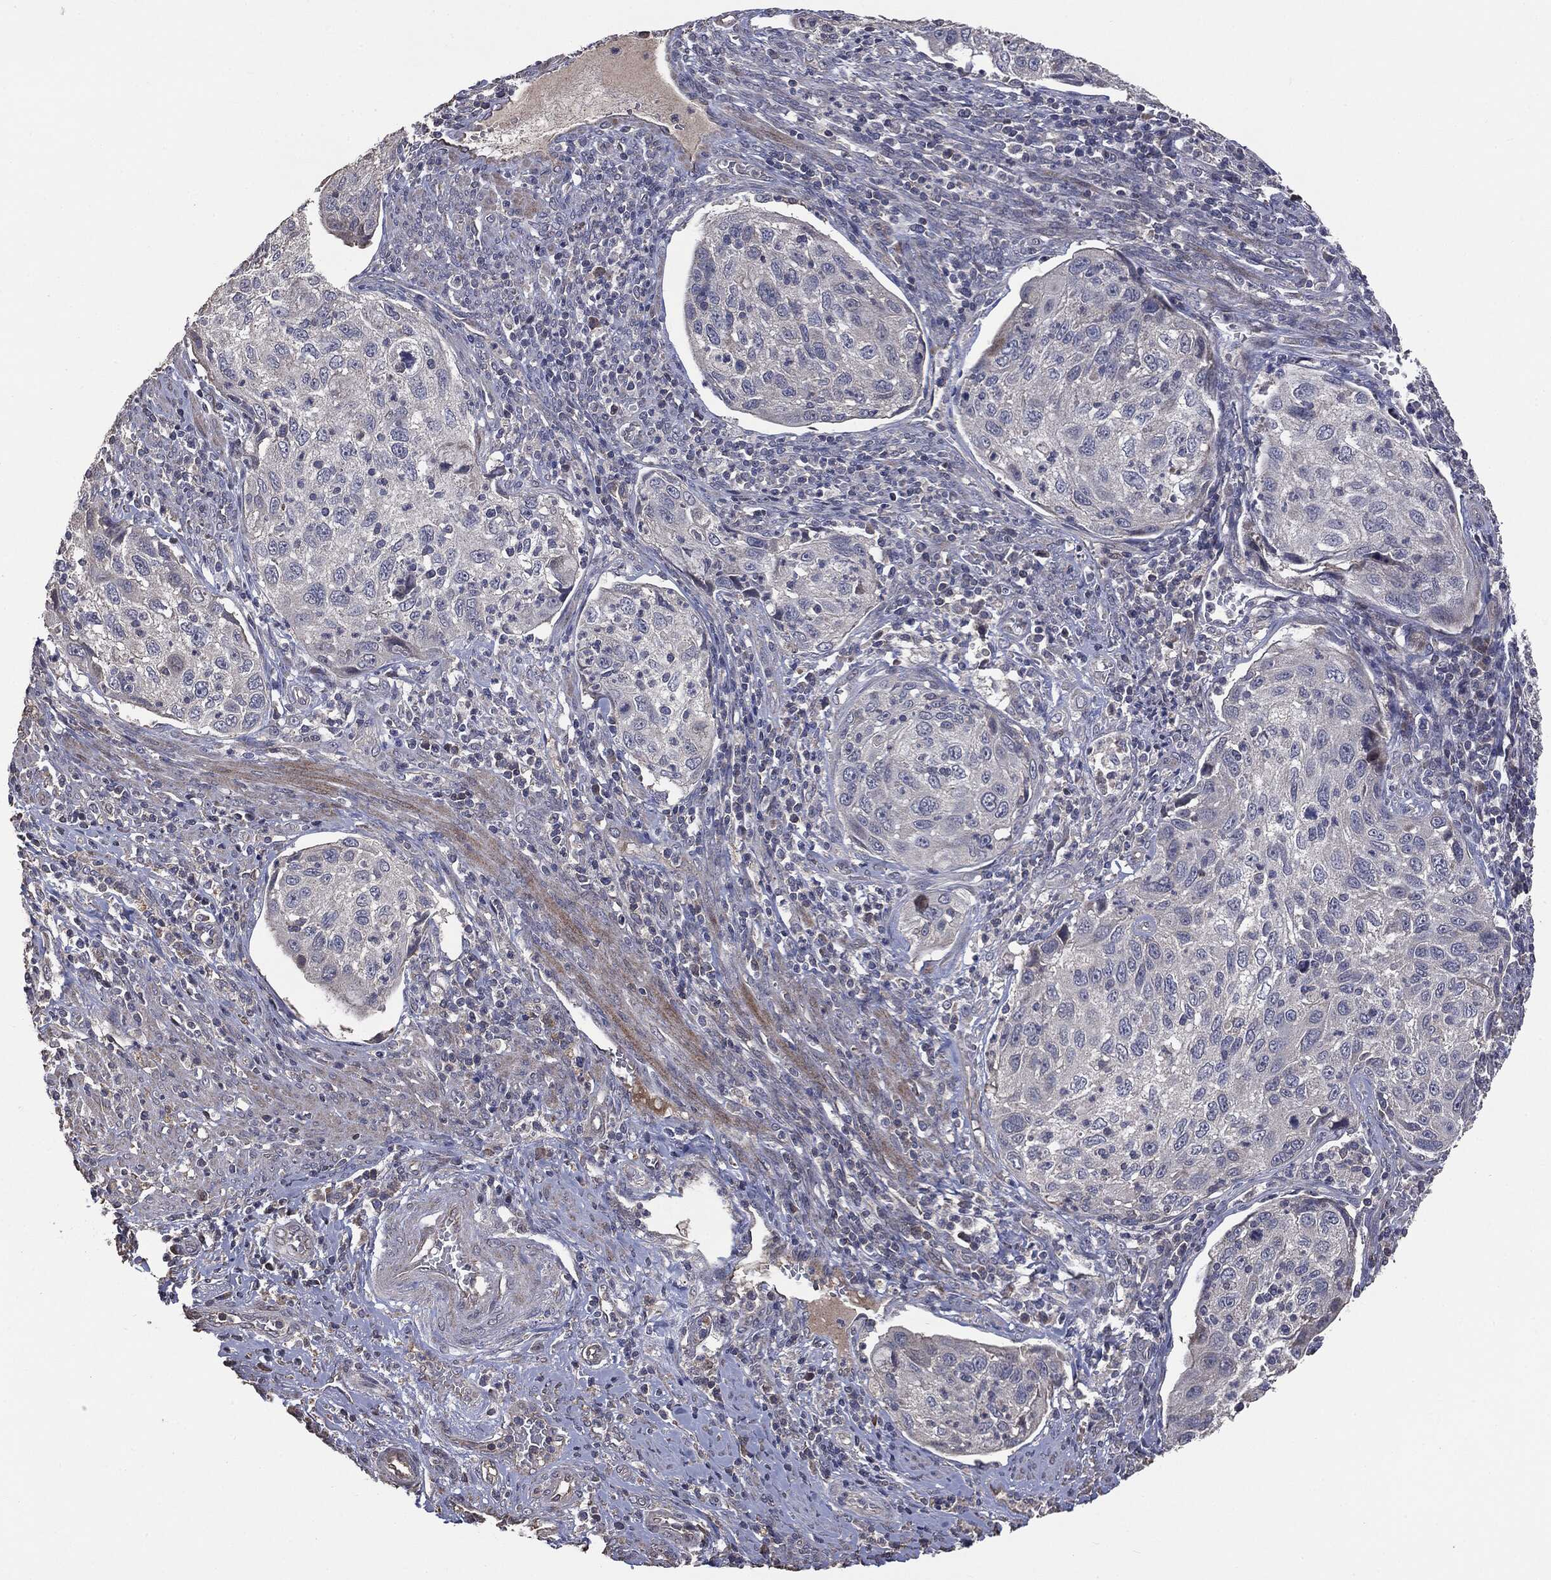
{"staining": {"intensity": "negative", "quantity": "none", "location": "none"}, "tissue": "cervical cancer", "cell_type": "Tumor cells", "image_type": "cancer", "snomed": [{"axis": "morphology", "description": "Squamous cell carcinoma, NOS"}, {"axis": "topography", "description": "Cervix"}], "caption": "There is no significant staining in tumor cells of cervical squamous cell carcinoma.", "gene": "MTOR", "patient": {"sex": "female", "age": 70}}